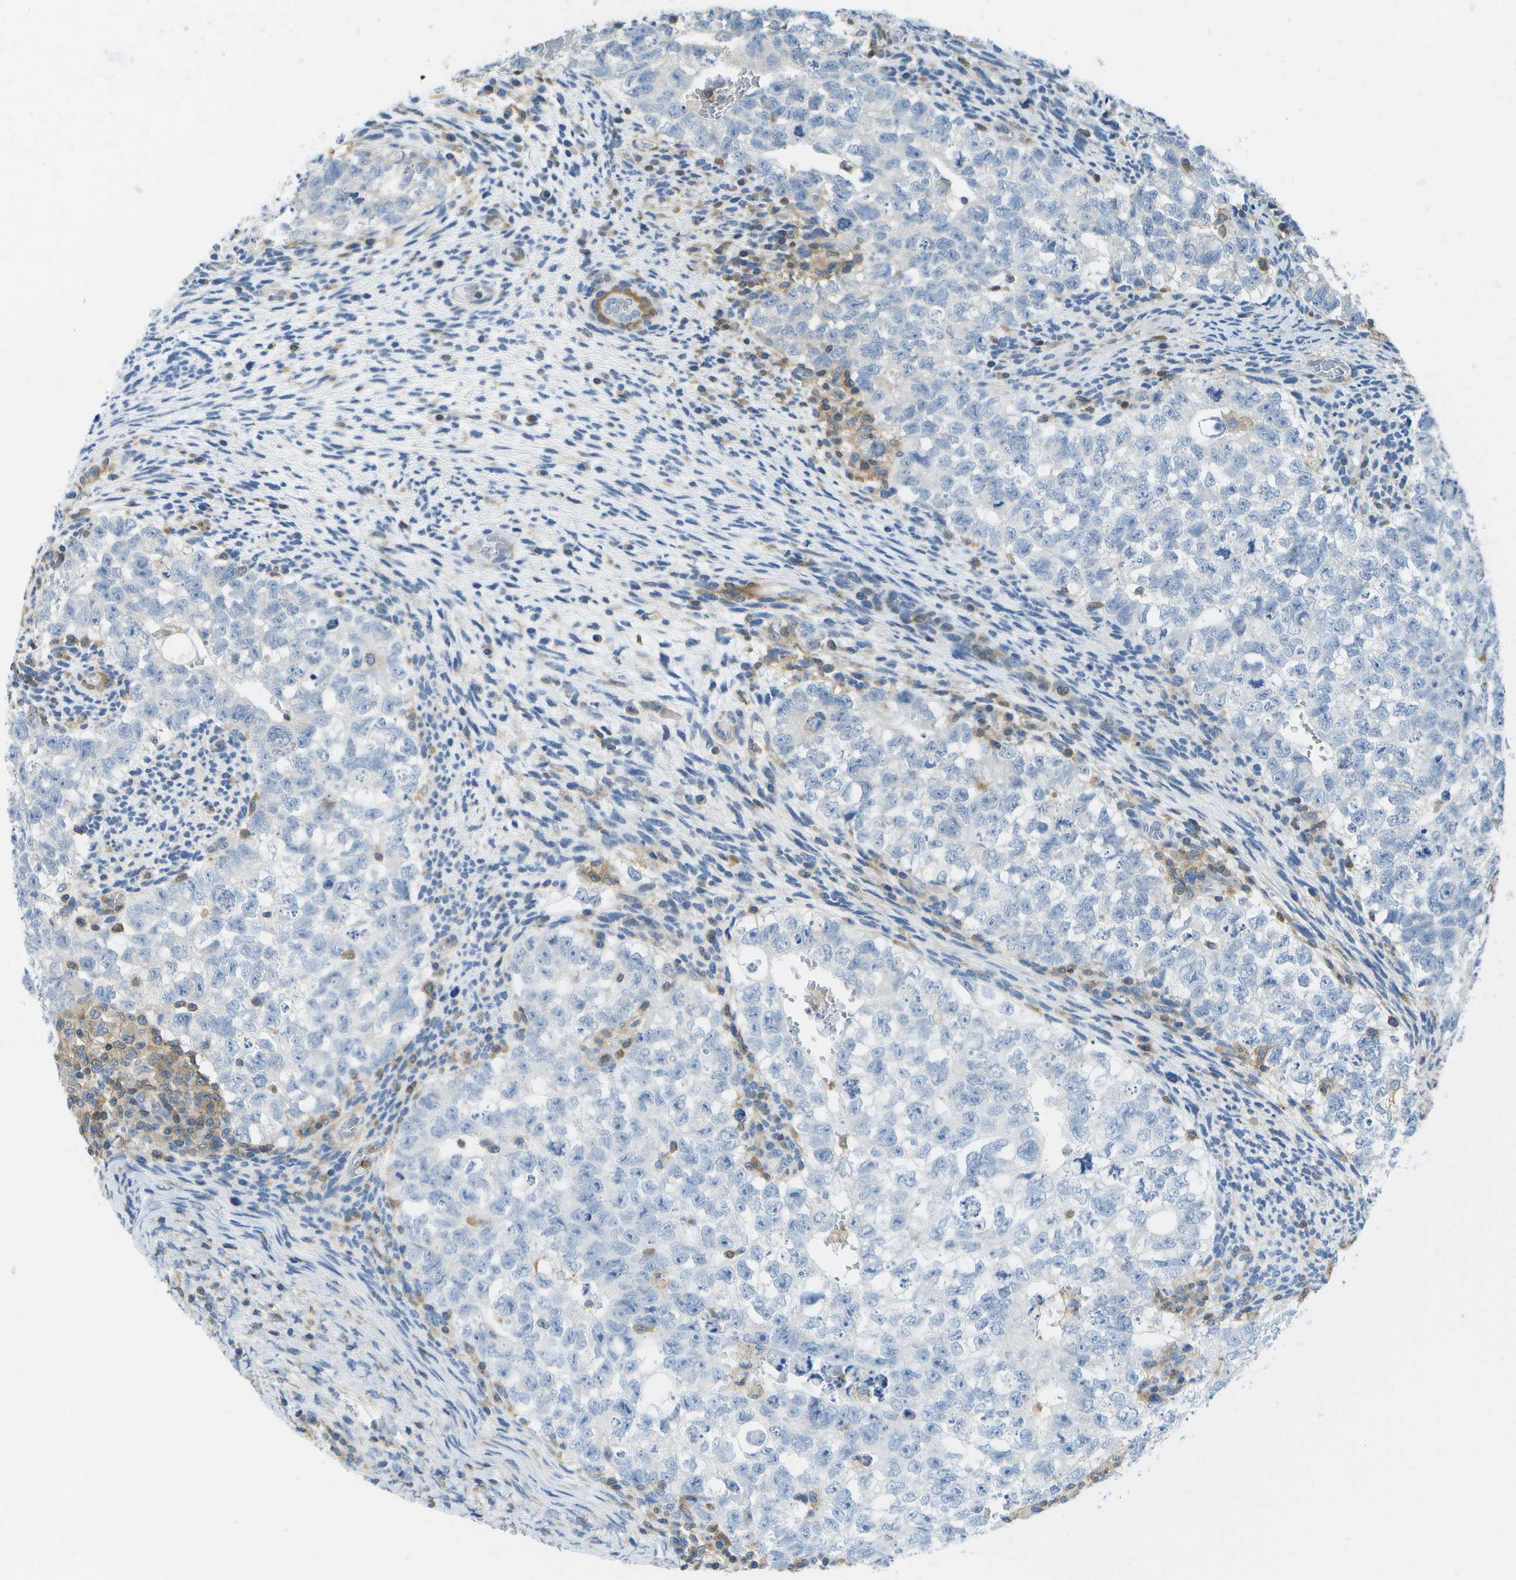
{"staining": {"intensity": "negative", "quantity": "none", "location": "none"}, "tissue": "testis cancer", "cell_type": "Tumor cells", "image_type": "cancer", "snomed": [{"axis": "morphology", "description": "Seminoma, NOS"}, {"axis": "morphology", "description": "Carcinoma, Embryonal, NOS"}, {"axis": "topography", "description": "Testis"}], "caption": "A photomicrograph of testis cancer (embryonal carcinoma) stained for a protein shows no brown staining in tumor cells. (Immunohistochemistry, brightfield microscopy, high magnification).", "gene": "RCSD1", "patient": {"sex": "male", "age": 38}}